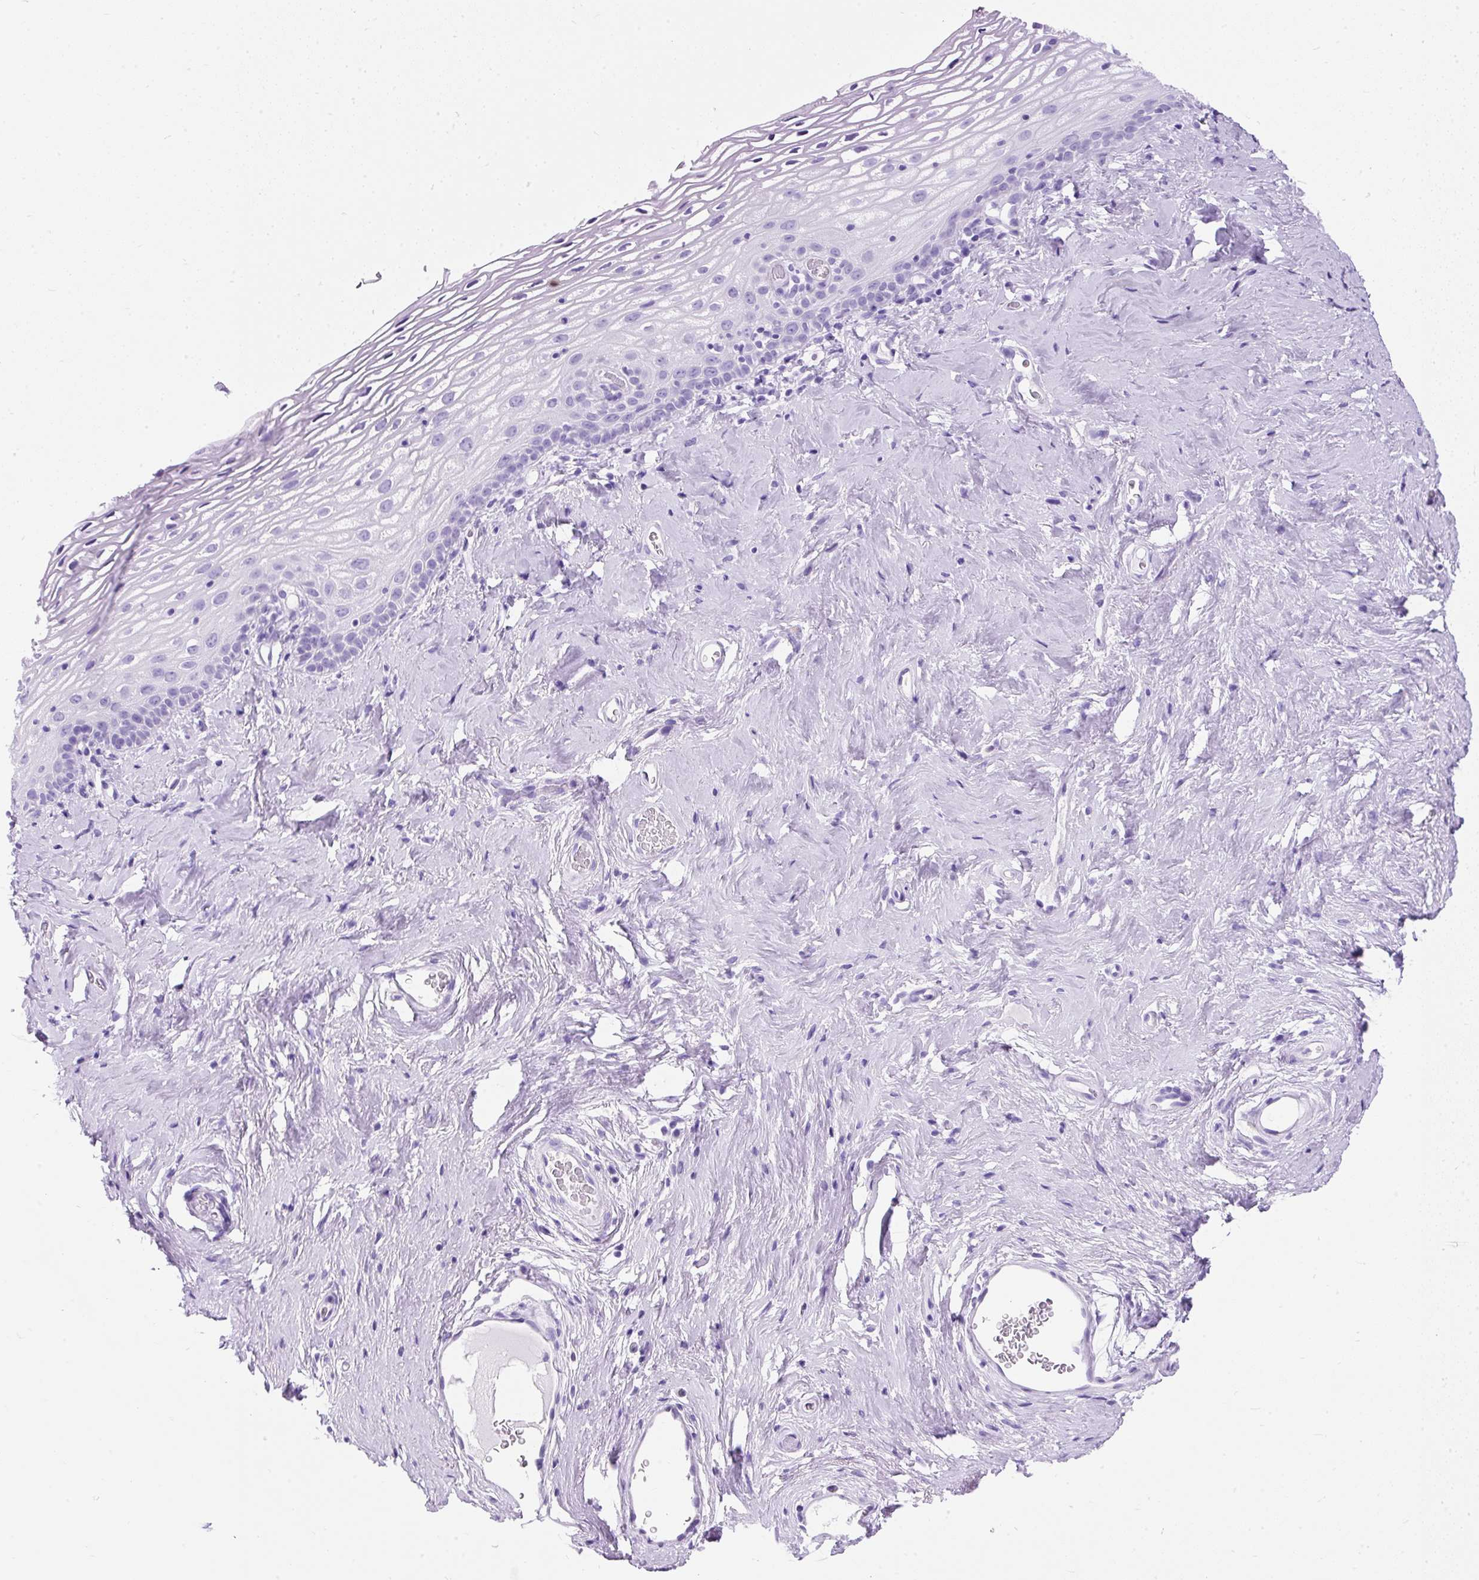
{"staining": {"intensity": "negative", "quantity": "none", "location": "none"}, "tissue": "vagina", "cell_type": "Squamous epithelial cells", "image_type": "normal", "snomed": [{"axis": "morphology", "description": "Normal tissue, NOS"}, {"axis": "morphology", "description": "Adenocarcinoma, NOS"}, {"axis": "topography", "description": "Rectum"}, {"axis": "topography", "description": "Vagina"}, {"axis": "topography", "description": "Peripheral nerve tissue"}], "caption": "A micrograph of vagina stained for a protein demonstrates no brown staining in squamous epithelial cells.", "gene": "PVALB", "patient": {"sex": "female", "age": 71}}